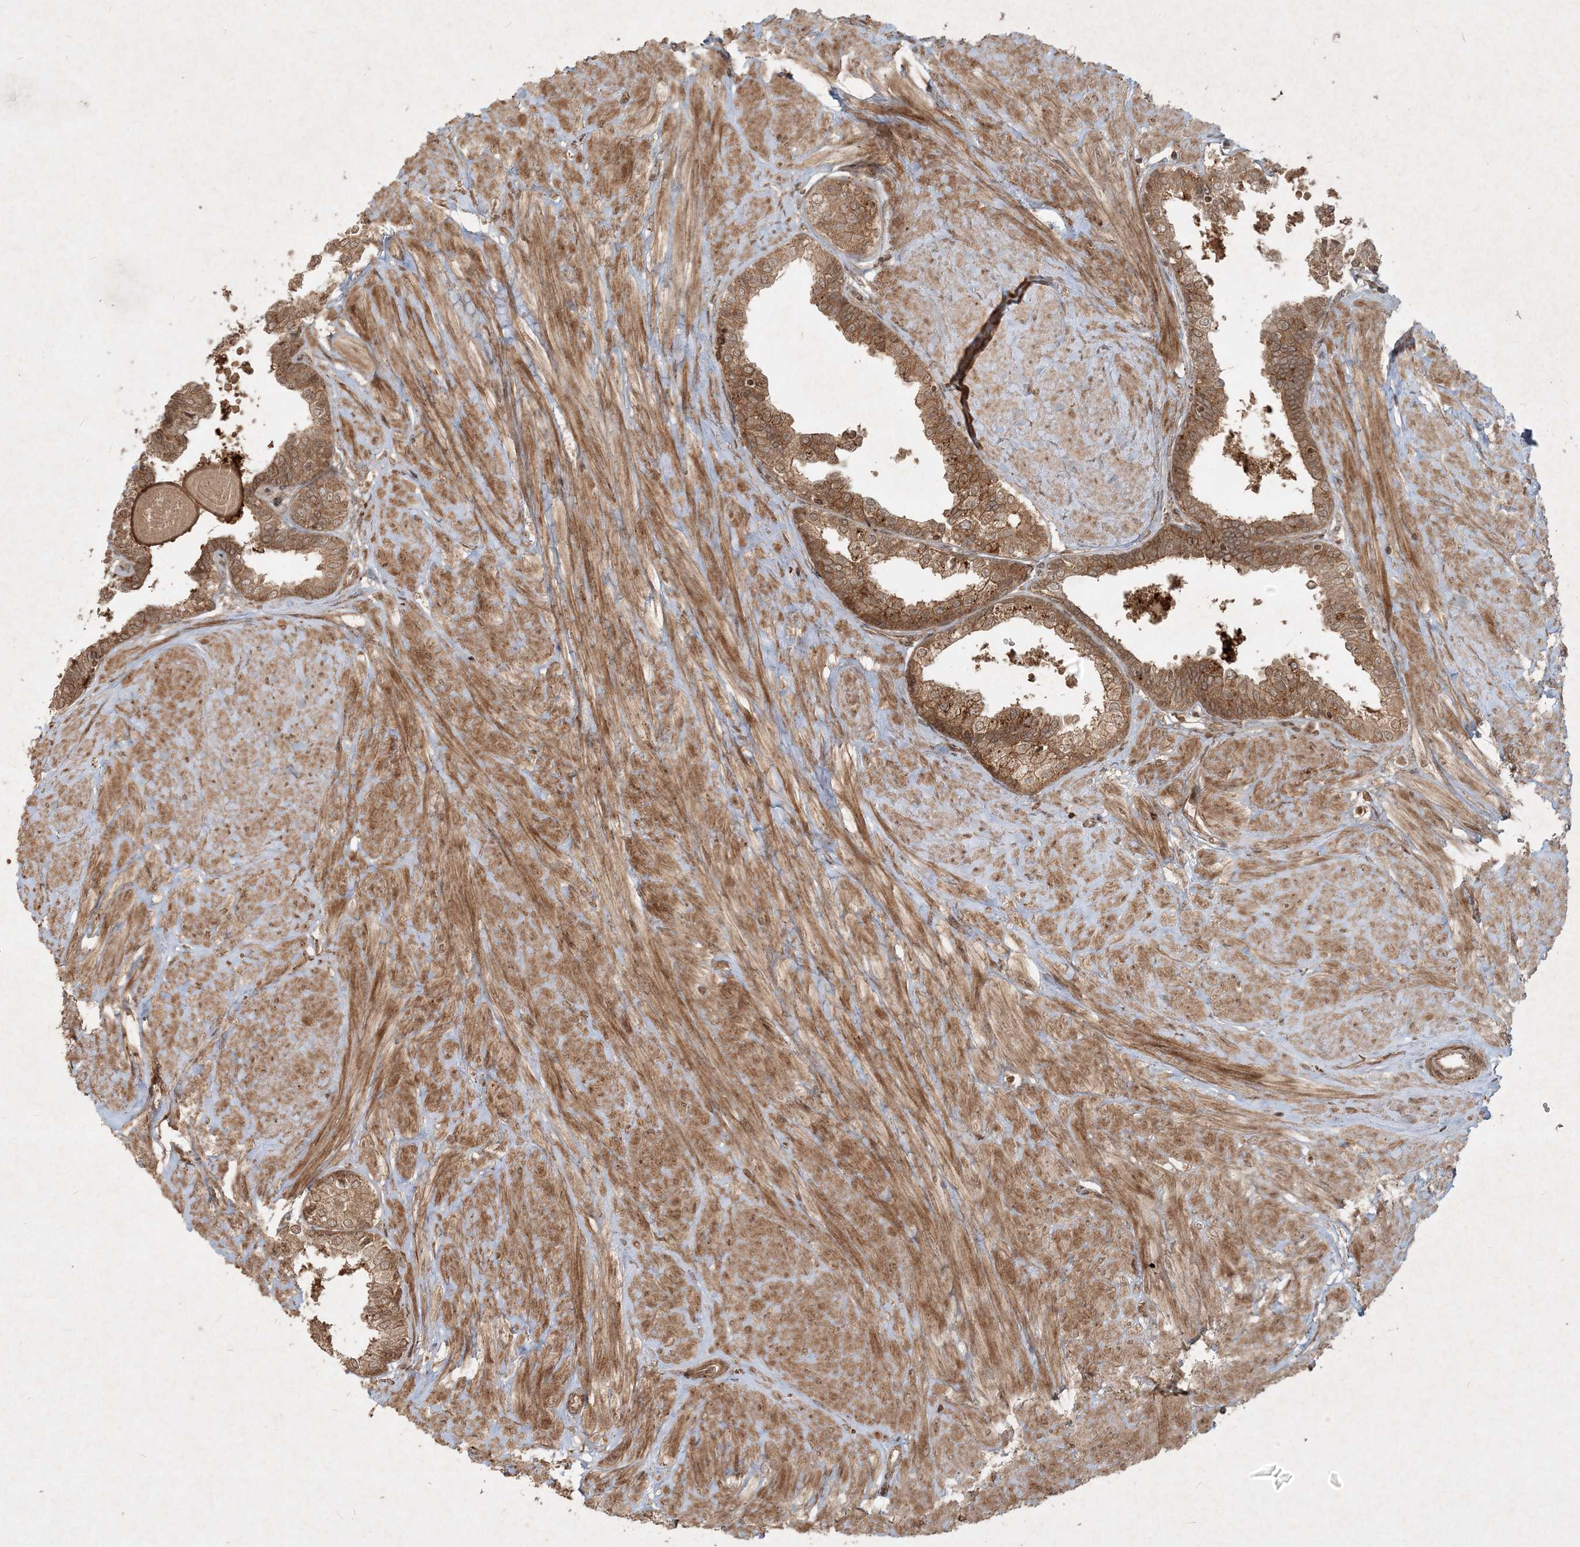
{"staining": {"intensity": "strong", "quantity": ">75%", "location": "cytoplasmic/membranous"}, "tissue": "prostate", "cell_type": "Glandular cells", "image_type": "normal", "snomed": [{"axis": "morphology", "description": "Normal tissue, NOS"}, {"axis": "topography", "description": "Prostate"}], "caption": "Immunohistochemical staining of unremarkable prostate shows high levels of strong cytoplasmic/membranous positivity in about >75% of glandular cells.", "gene": "NARS1", "patient": {"sex": "male", "age": 48}}